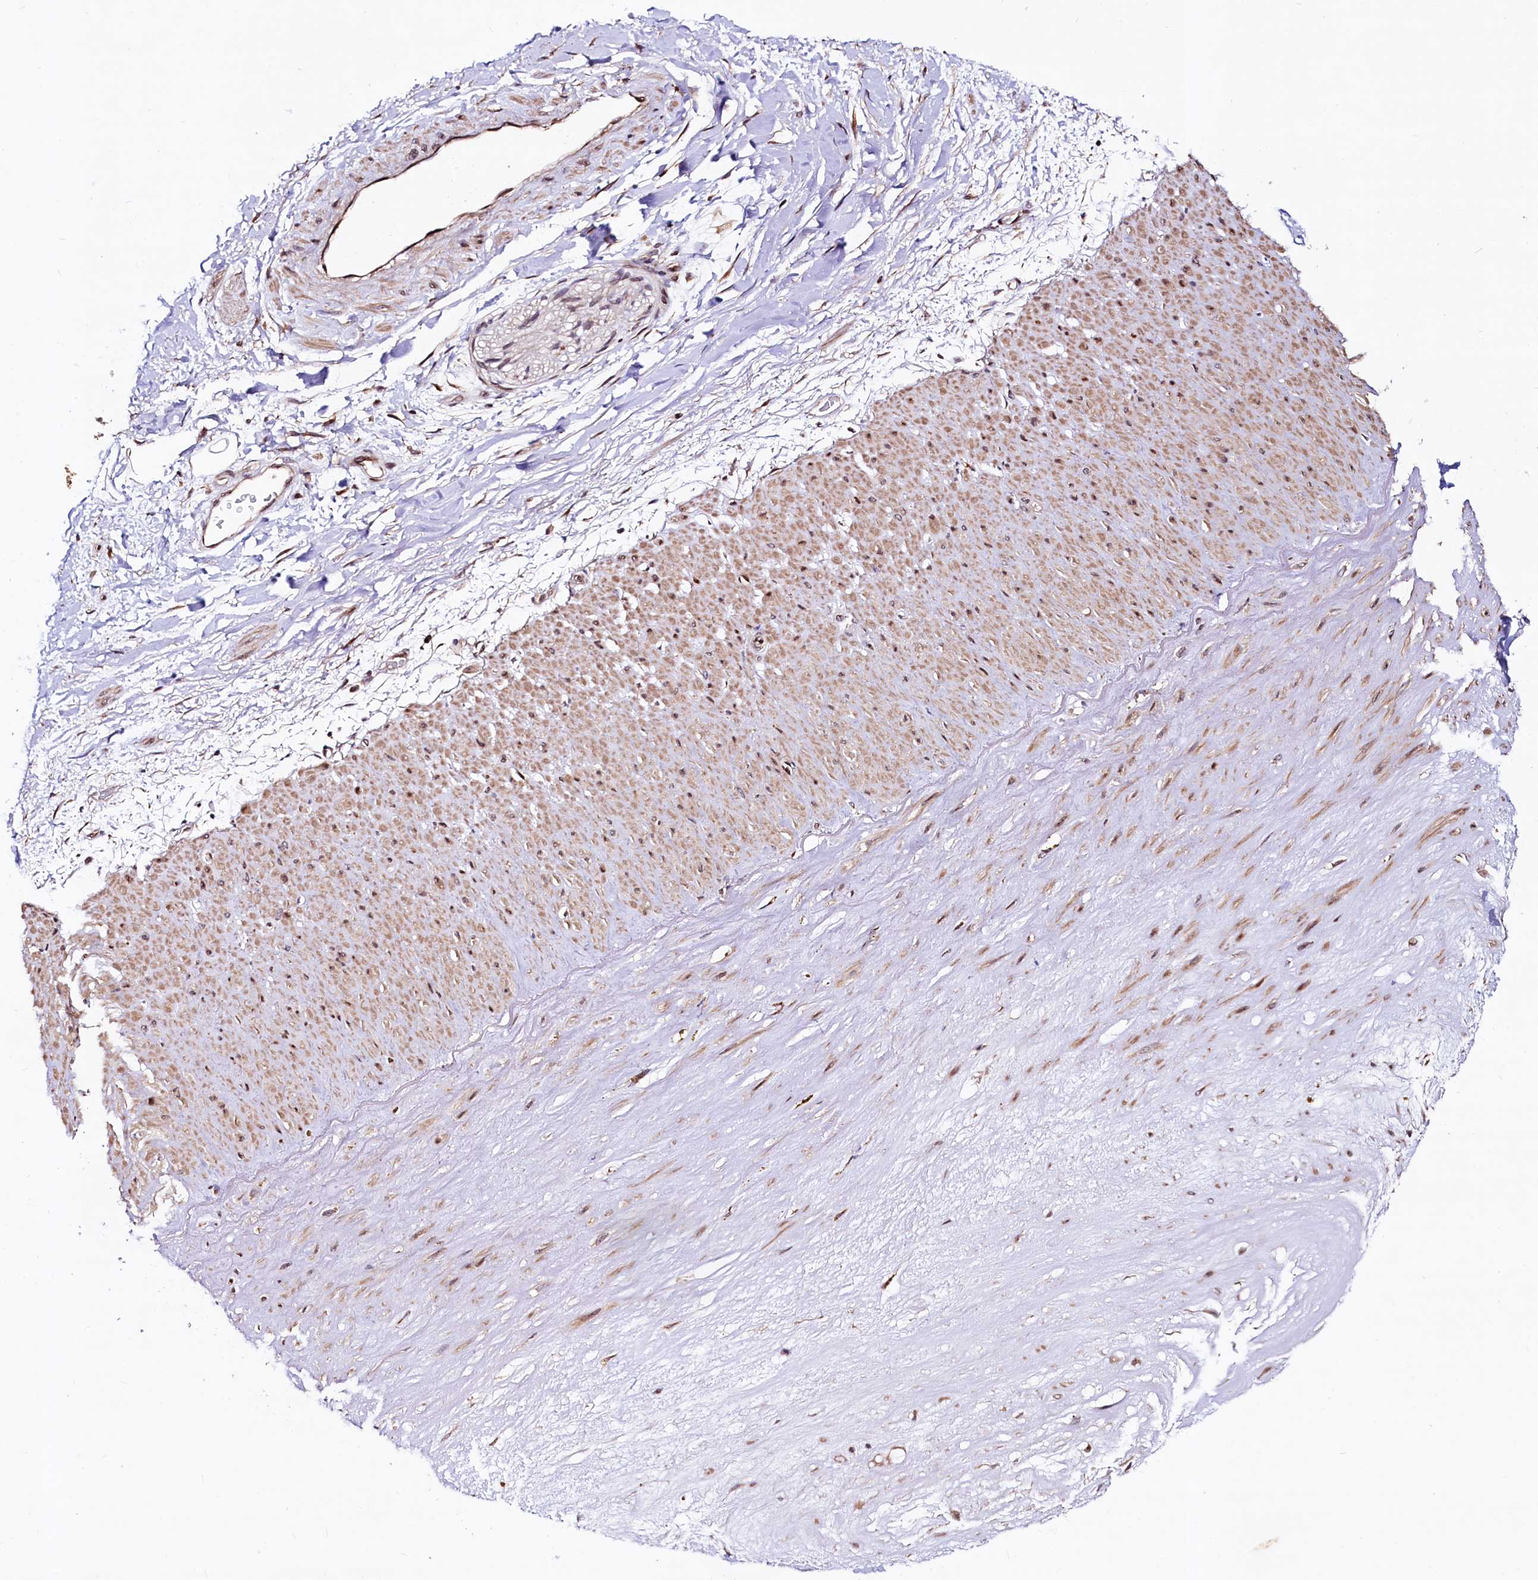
{"staining": {"intensity": "weak", "quantity": "<25%", "location": "cytoplasmic/membranous"}, "tissue": "adipose tissue", "cell_type": "Adipocytes", "image_type": "normal", "snomed": [{"axis": "morphology", "description": "Normal tissue, NOS"}, {"axis": "topography", "description": "Soft tissue"}], "caption": "The immunohistochemistry (IHC) histopathology image has no significant expression in adipocytes of adipose tissue.", "gene": "C5orf15", "patient": {"sex": "male", "age": 72}}